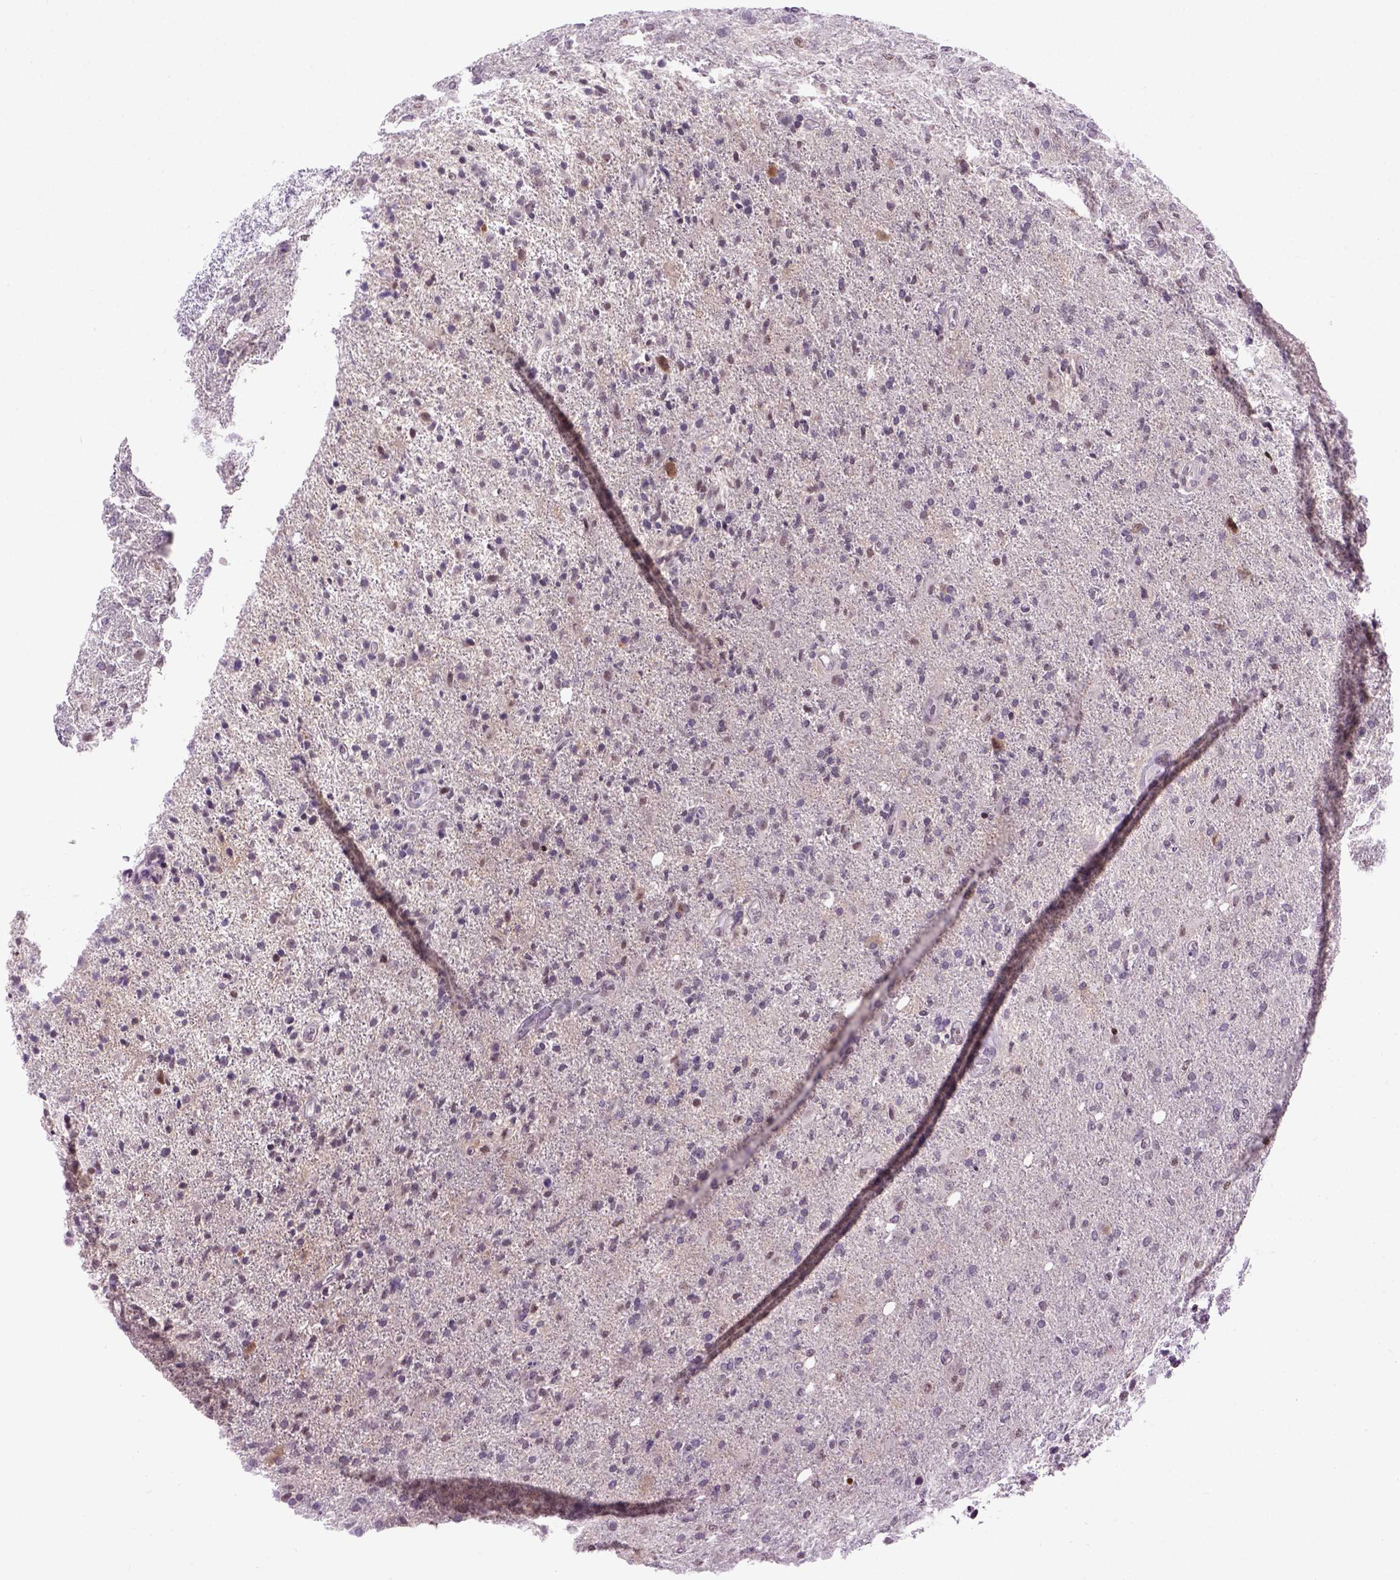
{"staining": {"intensity": "negative", "quantity": "none", "location": "none"}, "tissue": "glioma", "cell_type": "Tumor cells", "image_type": "cancer", "snomed": [{"axis": "morphology", "description": "Glioma, malignant, High grade"}, {"axis": "topography", "description": "Cerebral cortex"}], "caption": "The immunohistochemistry micrograph has no significant positivity in tumor cells of high-grade glioma (malignant) tissue.", "gene": "TBPL1", "patient": {"sex": "male", "age": 70}}